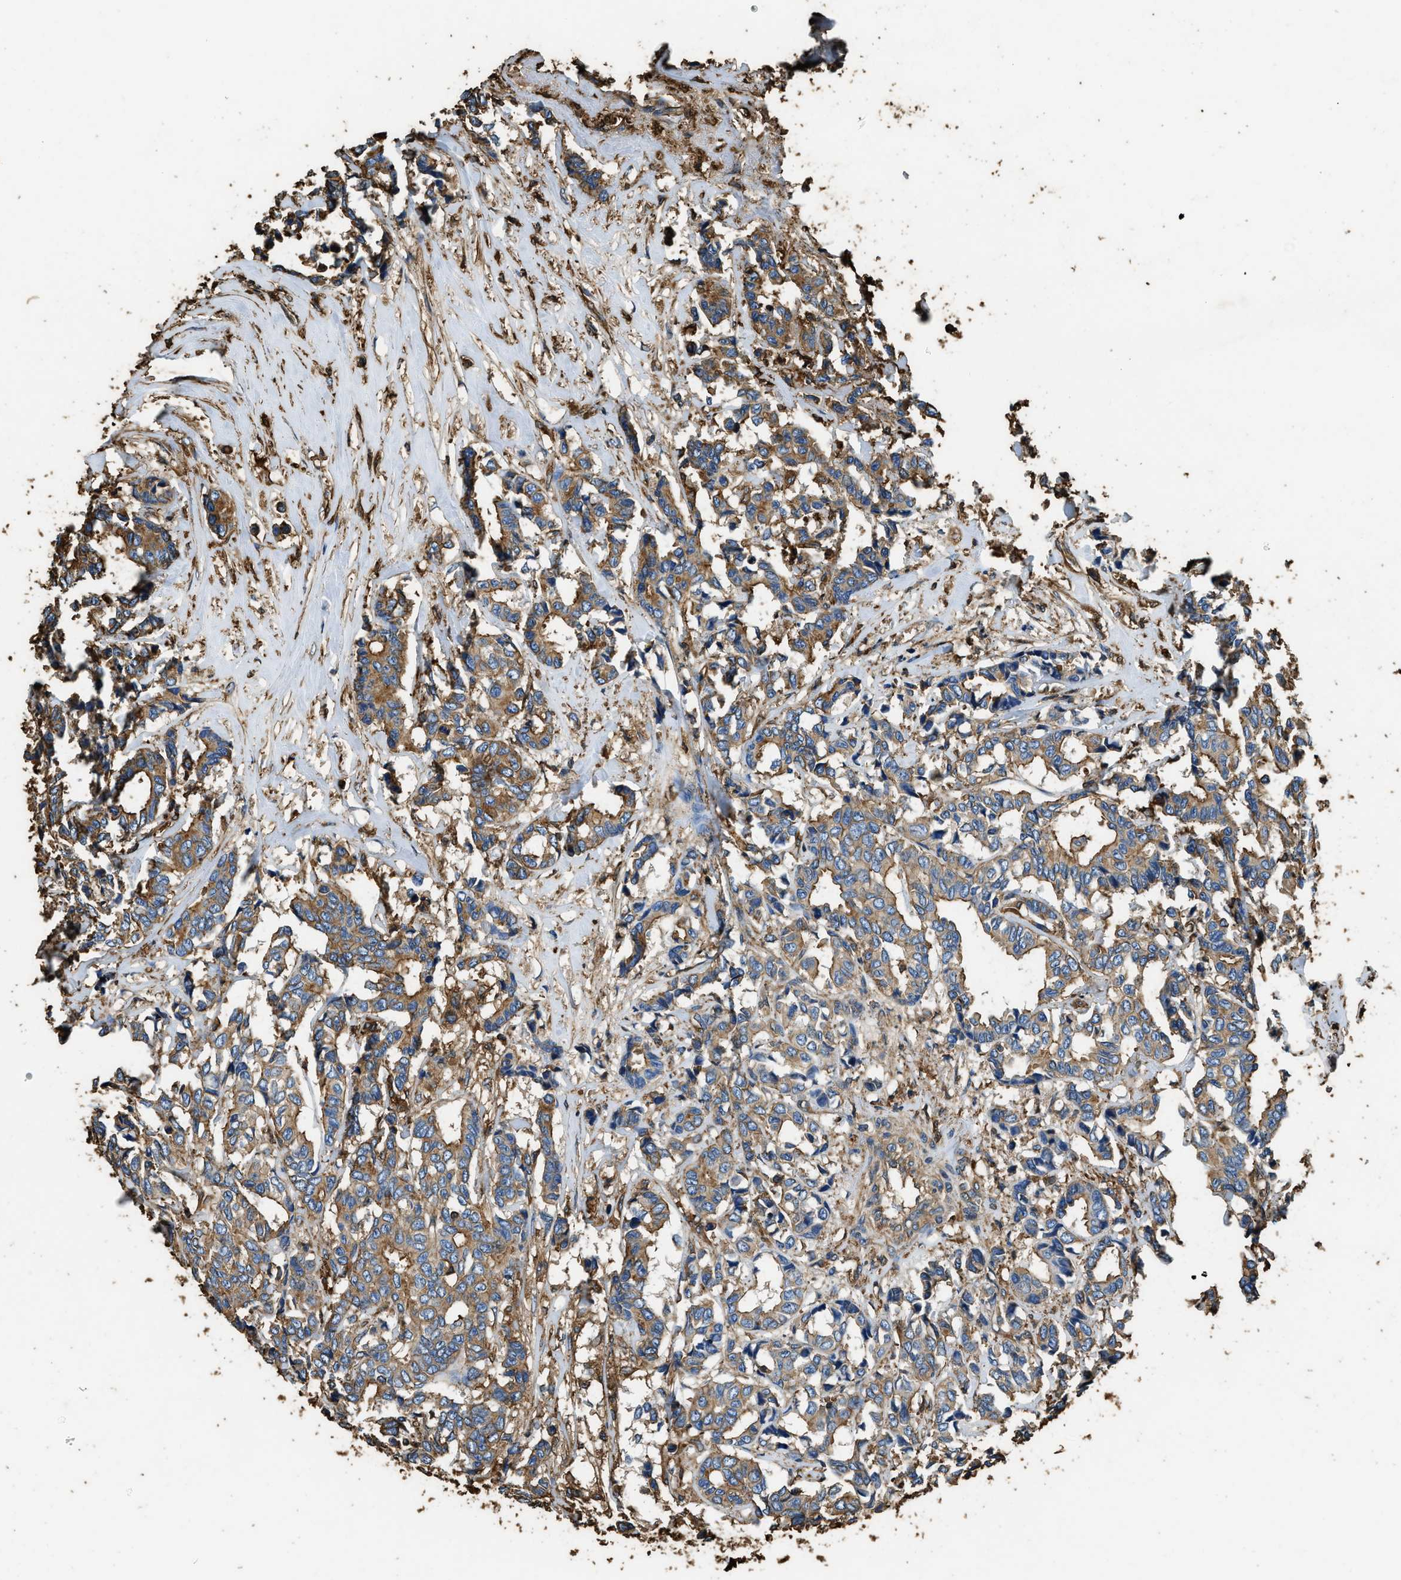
{"staining": {"intensity": "moderate", "quantity": ">75%", "location": "cytoplasmic/membranous"}, "tissue": "breast cancer", "cell_type": "Tumor cells", "image_type": "cancer", "snomed": [{"axis": "morphology", "description": "Duct carcinoma"}, {"axis": "topography", "description": "Breast"}], "caption": "IHC histopathology image of breast cancer stained for a protein (brown), which shows medium levels of moderate cytoplasmic/membranous positivity in about >75% of tumor cells.", "gene": "ACCS", "patient": {"sex": "female", "age": 87}}